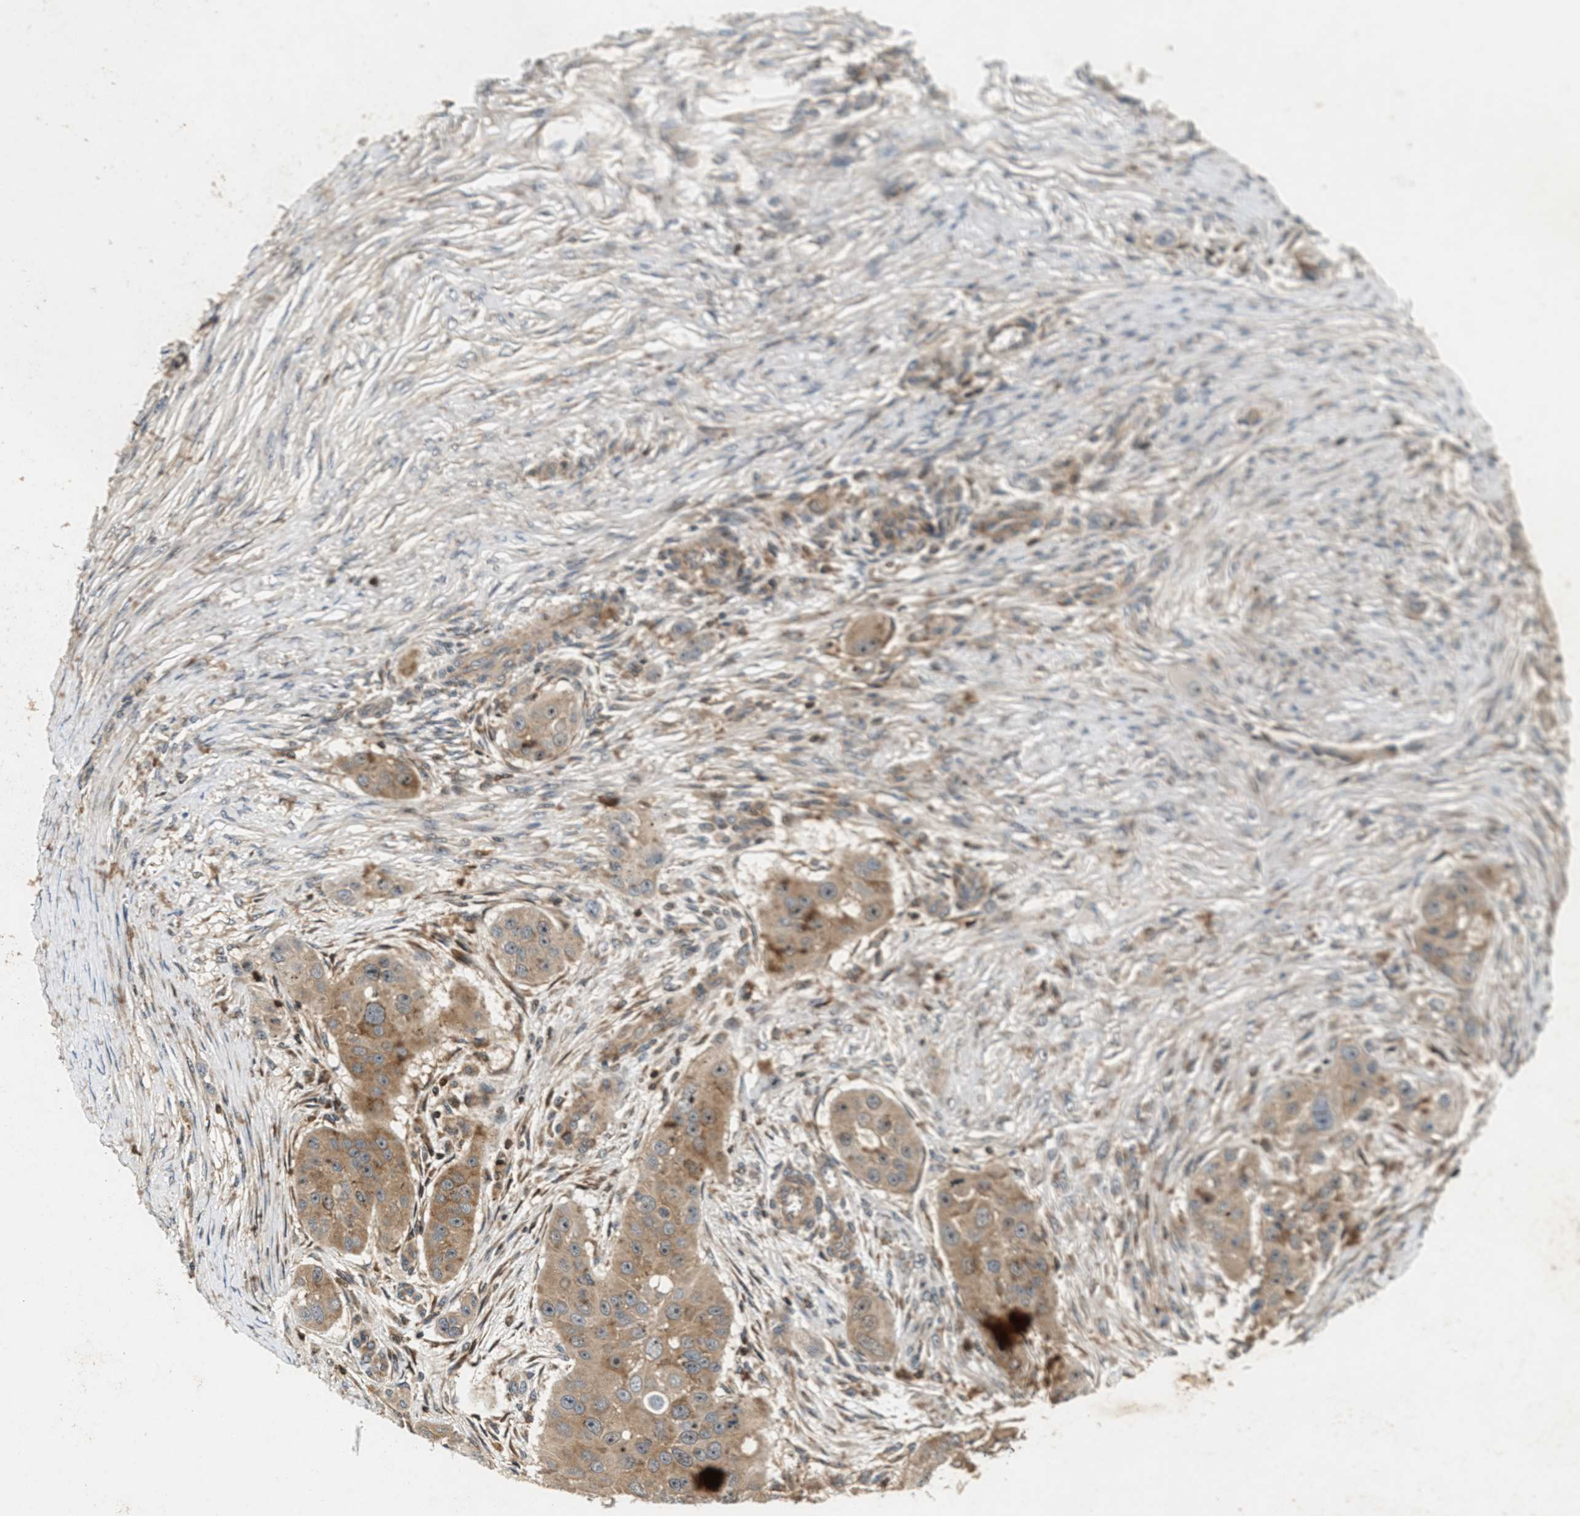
{"staining": {"intensity": "moderate", "quantity": ">75%", "location": "cytoplasmic/membranous"}, "tissue": "head and neck cancer", "cell_type": "Tumor cells", "image_type": "cancer", "snomed": [{"axis": "morphology", "description": "Normal tissue, NOS"}, {"axis": "morphology", "description": "Squamous cell carcinoma, NOS"}, {"axis": "topography", "description": "Skeletal muscle"}, {"axis": "topography", "description": "Head-Neck"}], "caption": "Immunohistochemical staining of head and neck cancer (squamous cell carcinoma) exhibits medium levels of moderate cytoplasmic/membranous protein staining in about >75% of tumor cells. (Stains: DAB (3,3'-diaminobenzidine) in brown, nuclei in blue, Microscopy: brightfield microscopy at high magnification).", "gene": "SAMD9", "patient": {"sex": "male", "age": 51}}